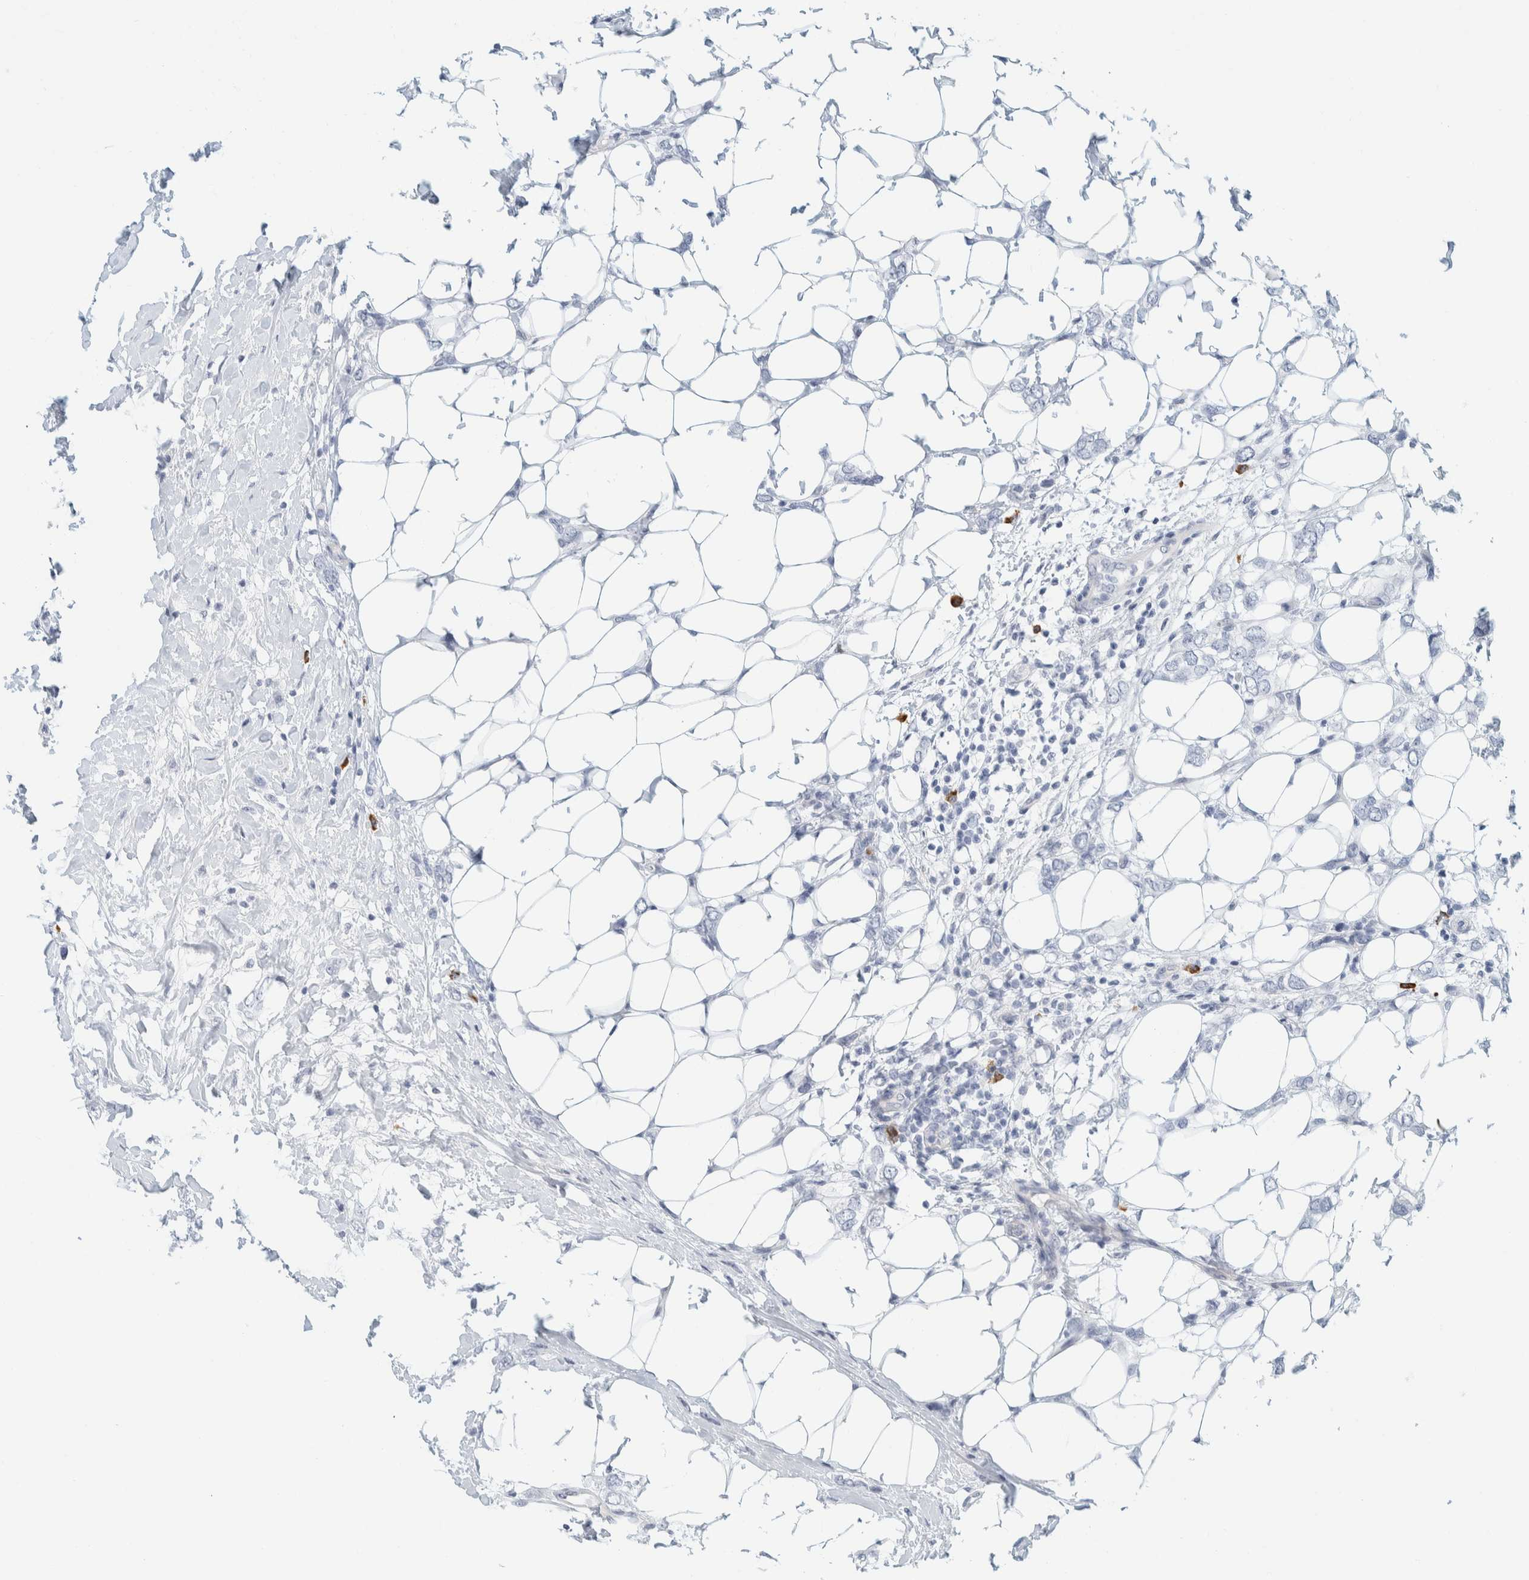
{"staining": {"intensity": "negative", "quantity": "none", "location": "none"}, "tissue": "breast cancer", "cell_type": "Tumor cells", "image_type": "cancer", "snomed": [{"axis": "morphology", "description": "Normal tissue, NOS"}, {"axis": "morphology", "description": "Lobular carcinoma"}, {"axis": "topography", "description": "Breast"}], "caption": "Tumor cells are negative for brown protein staining in lobular carcinoma (breast).", "gene": "ARHGAP27", "patient": {"sex": "female", "age": 47}}